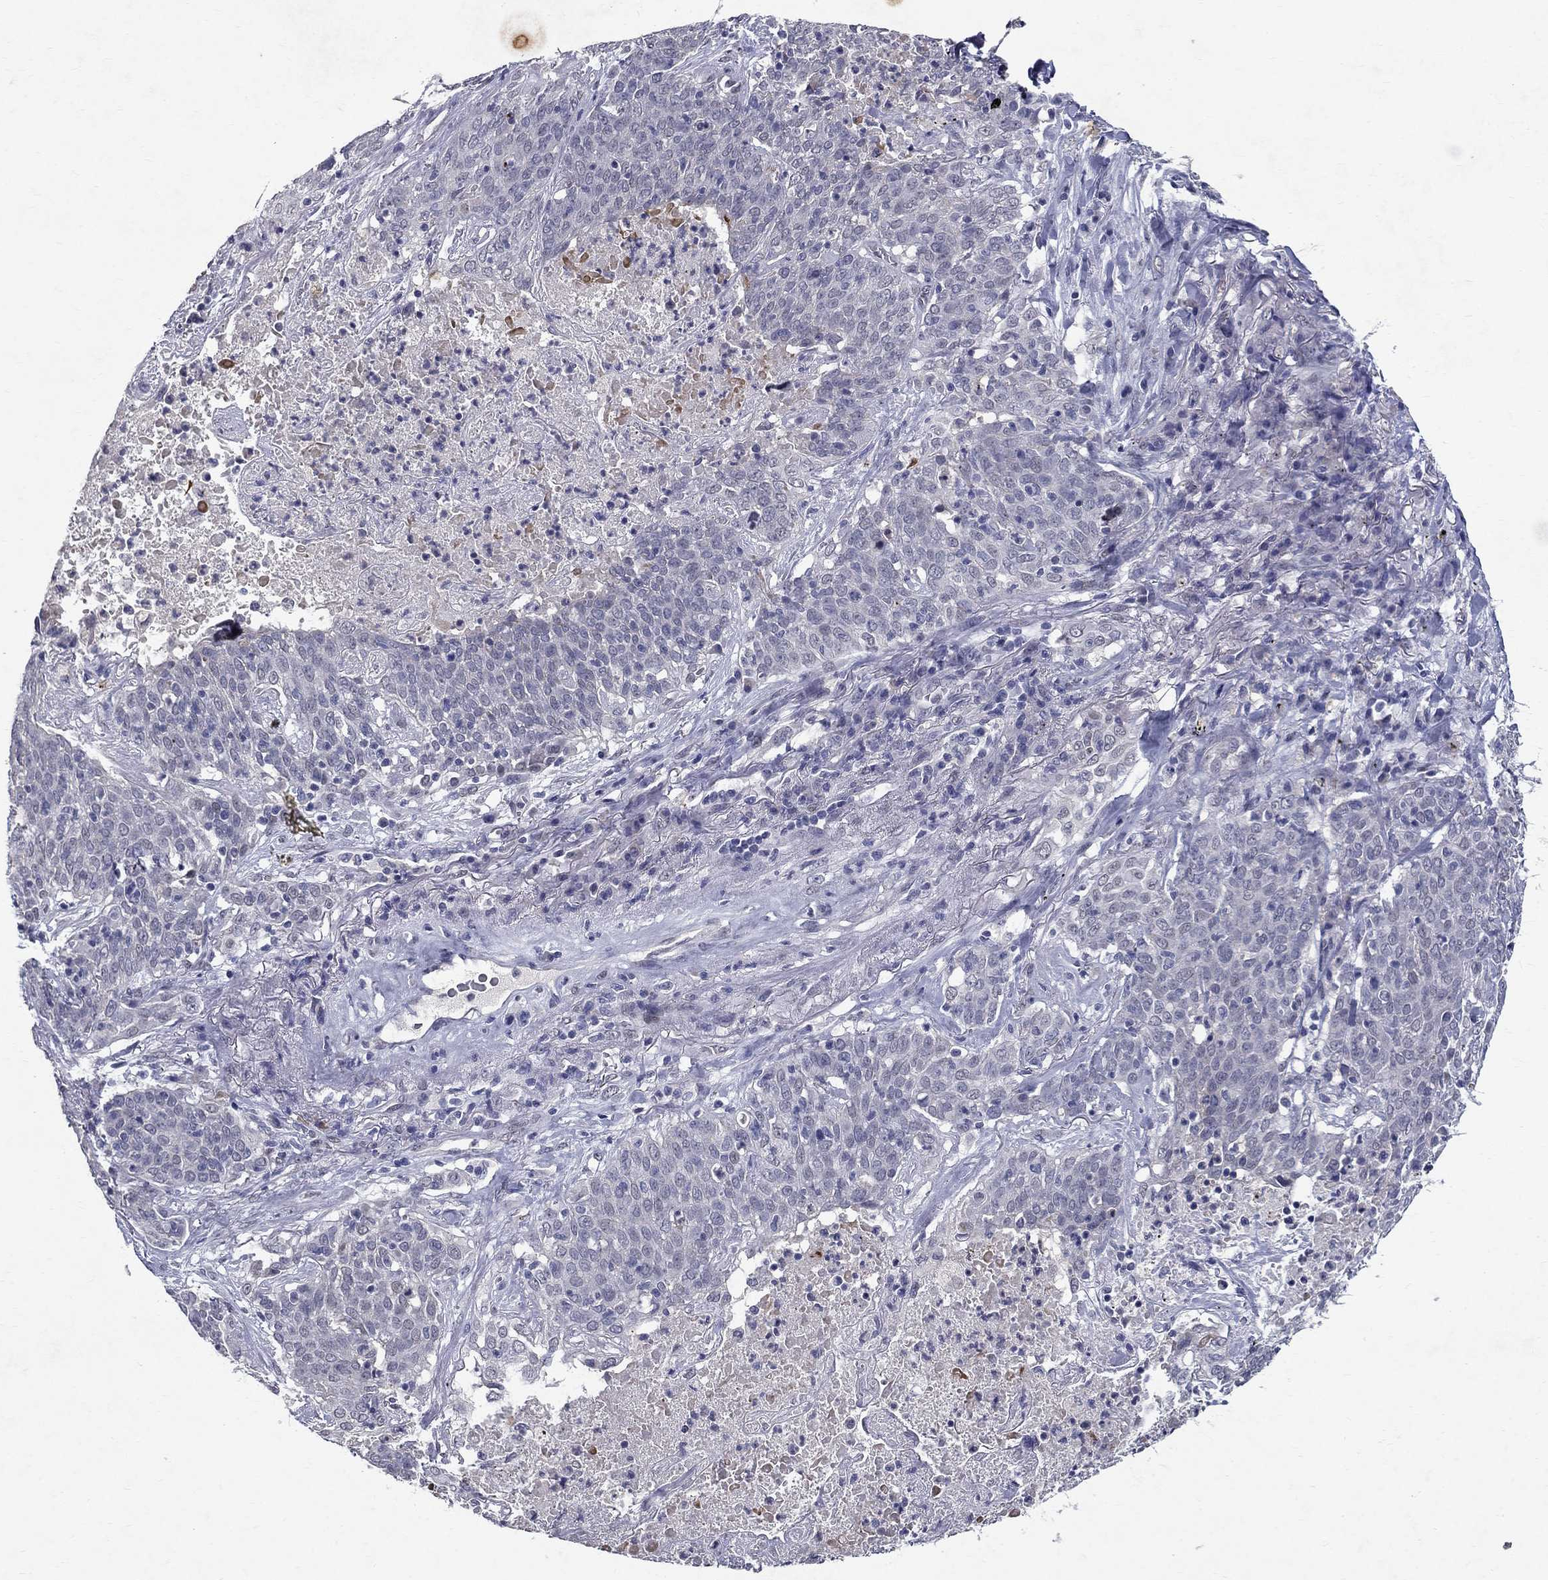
{"staining": {"intensity": "negative", "quantity": "none", "location": "none"}, "tissue": "lung cancer", "cell_type": "Tumor cells", "image_type": "cancer", "snomed": [{"axis": "morphology", "description": "Squamous cell carcinoma, NOS"}, {"axis": "topography", "description": "Lung"}], "caption": "Tumor cells show no significant positivity in lung cancer.", "gene": "RBFOX1", "patient": {"sex": "male", "age": 82}}